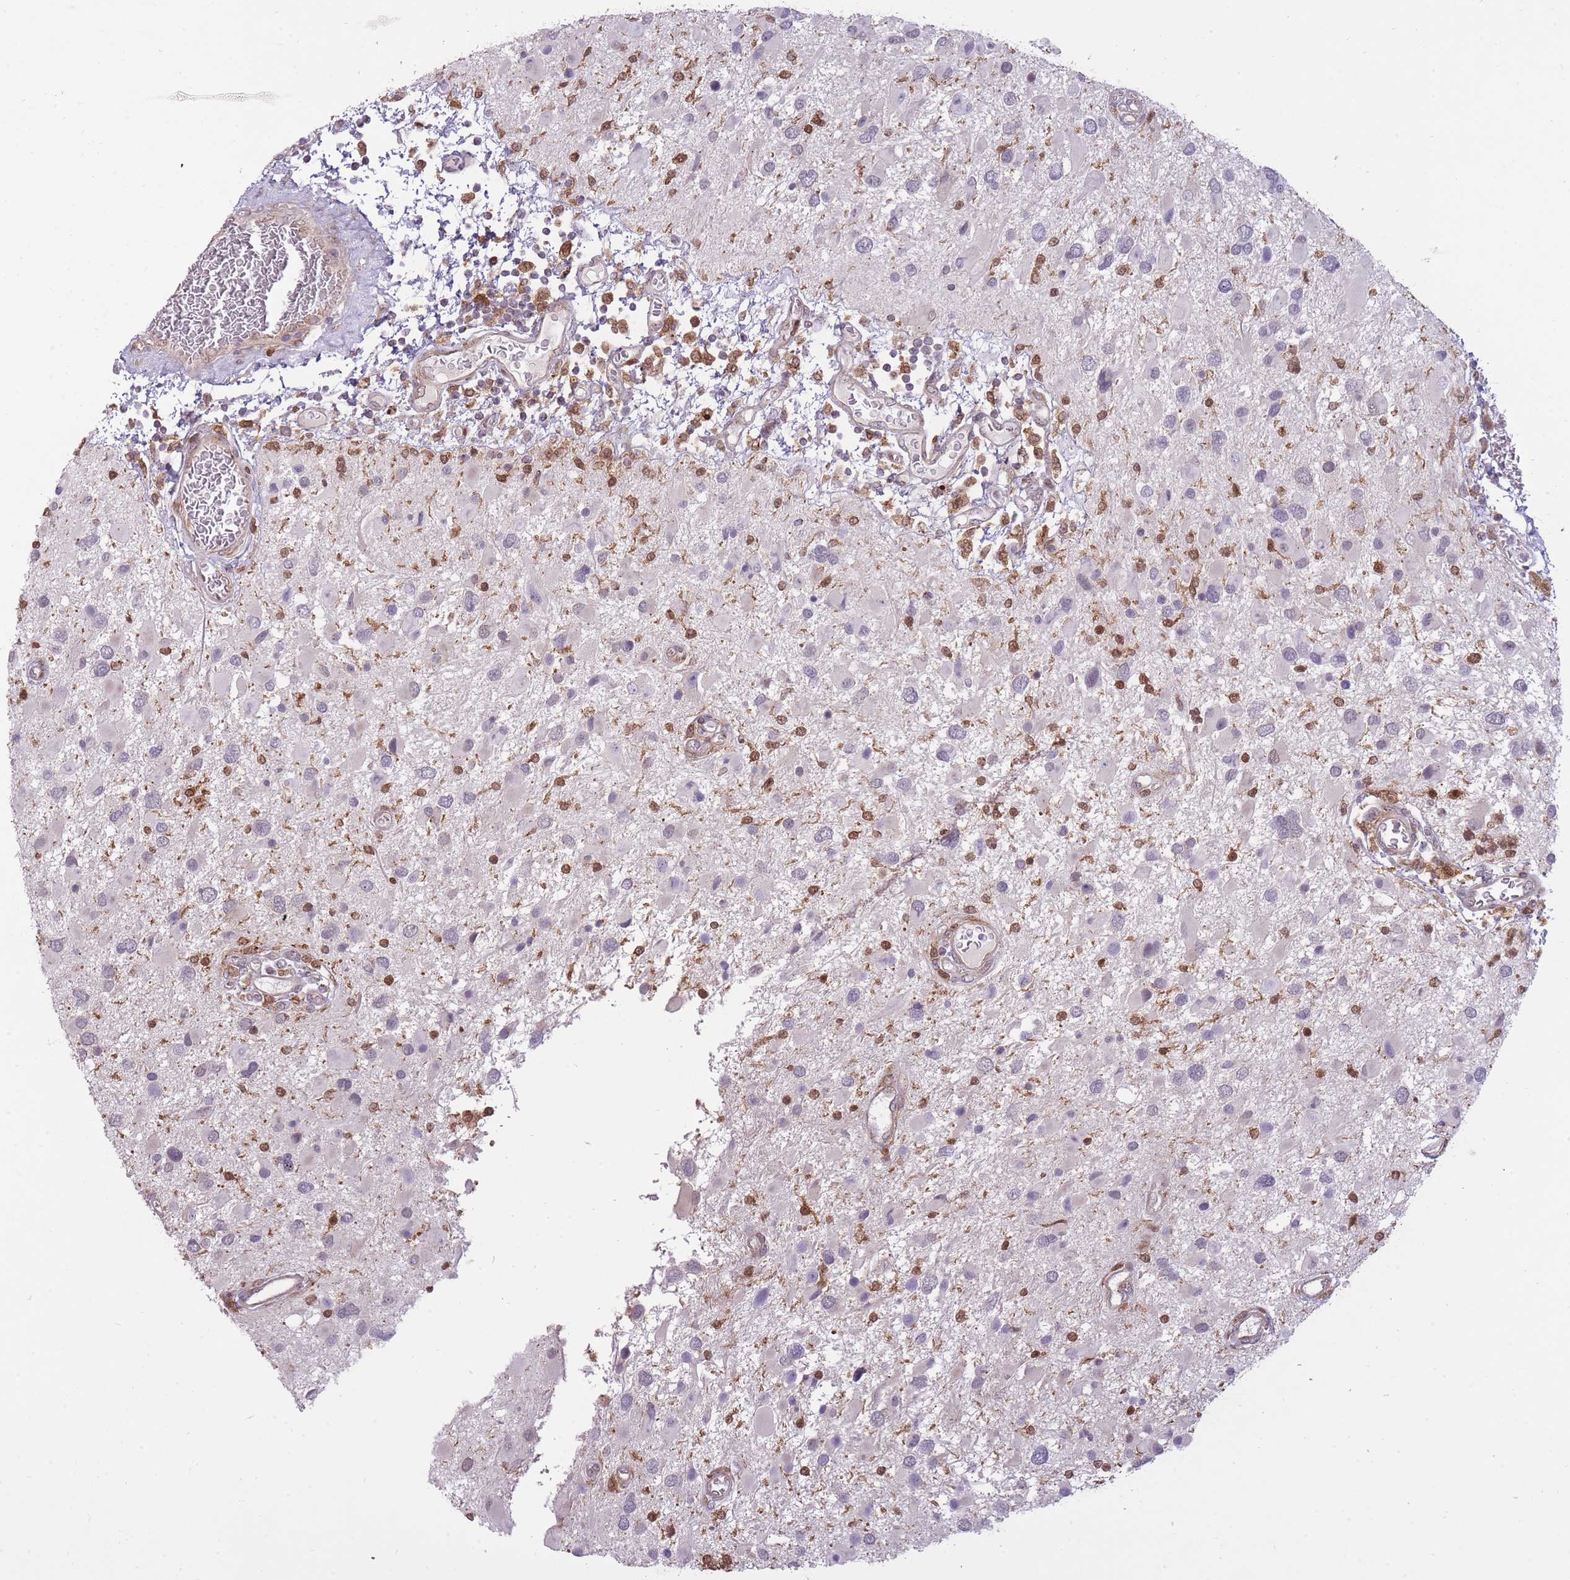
{"staining": {"intensity": "negative", "quantity": "none", "location": "none"}, "tissue": "glioma", "cell_type": "Tumor cells", "image_type": "cancer", "snomed": [{"axis": "morphology", "description": "Glioma, malignant, High grade"}, {"axis": "topography", "description": "Brain"}], "caption": "Histopathology image shows no protein expression in tumor cells of glioma tissue.", "gene": "LGALS9", "patient": {"sex": "male", "age": 53}}